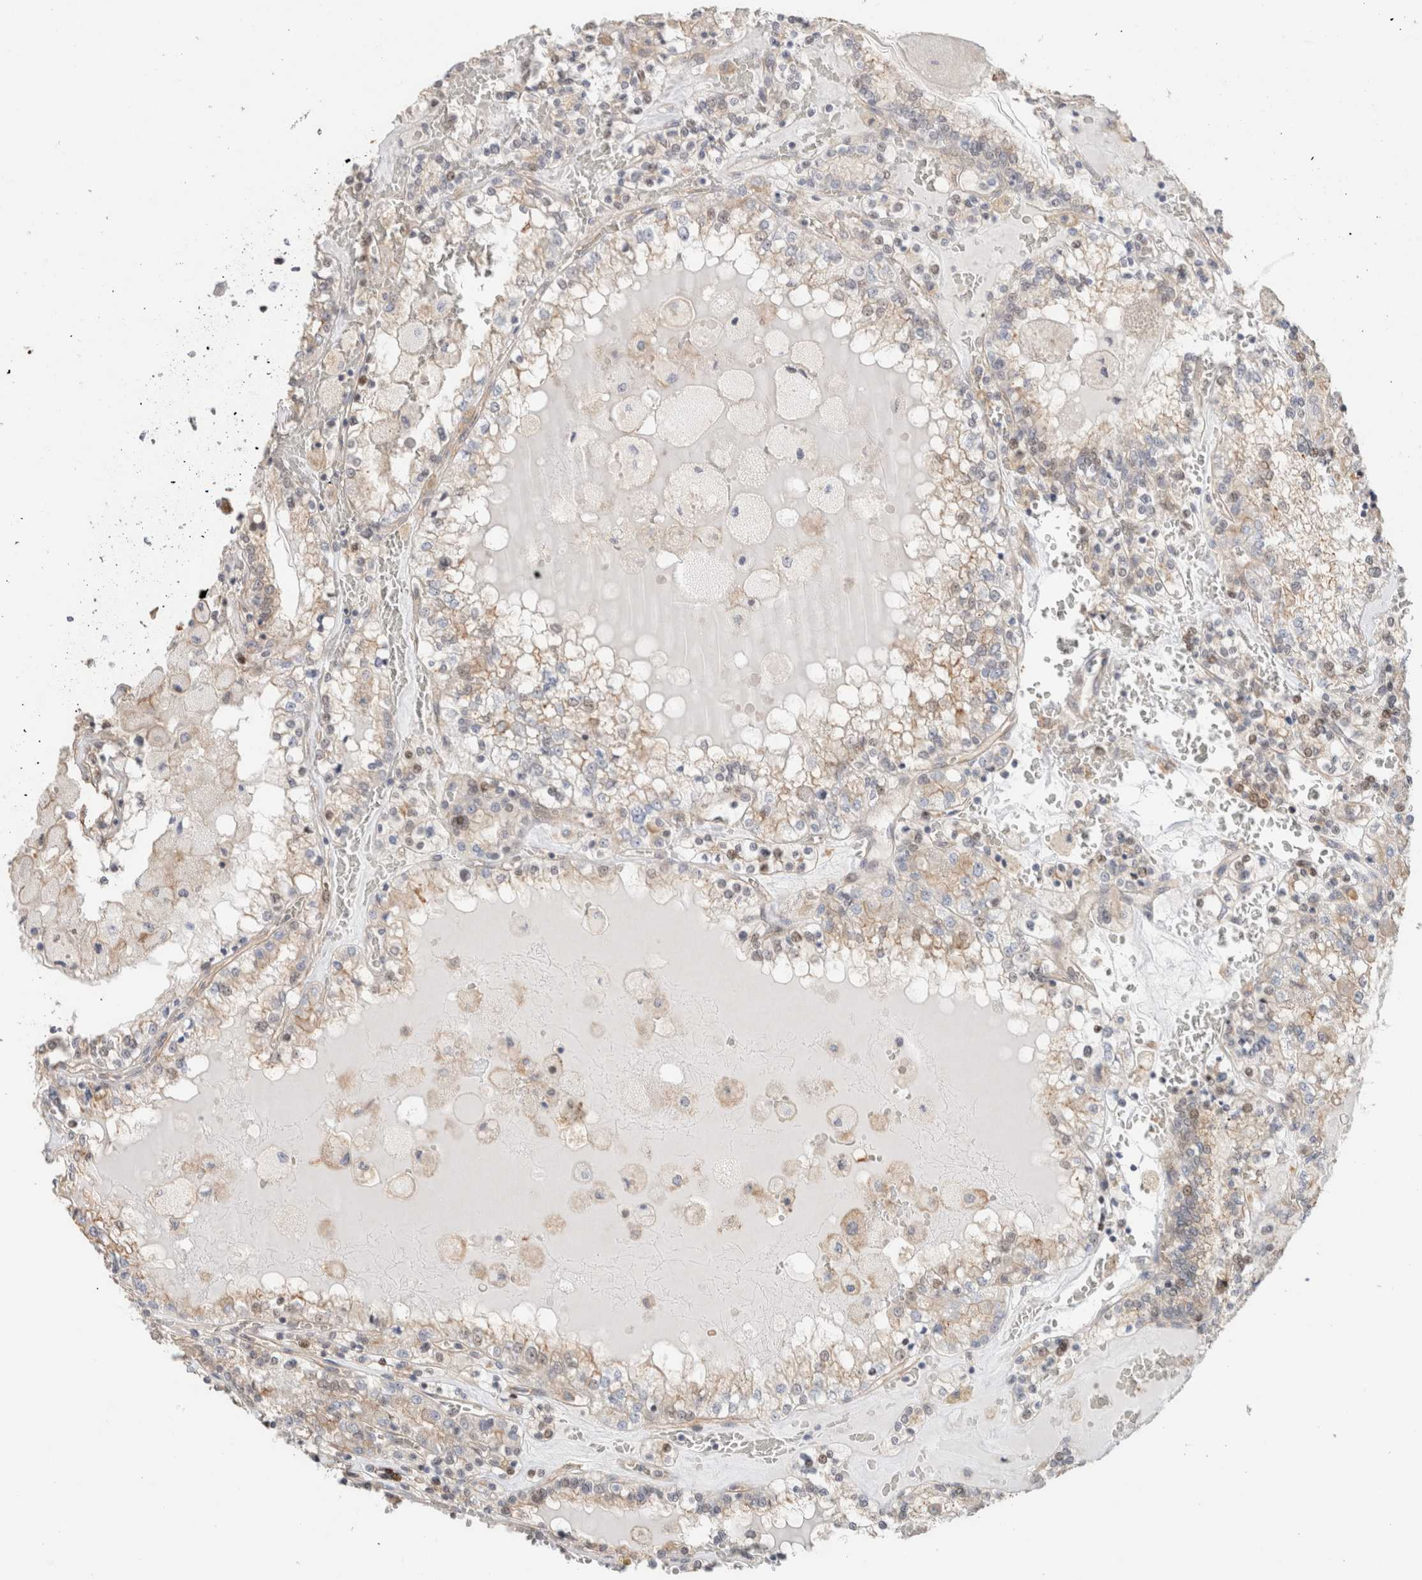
{"staining": {"intensity": "weak", "quantity": "25%-75%", "location": "cytoplasmic/membranous,nuclear"}, "tissue": "renal cancer", "cell_type": "Tumor cells", "image_type": "cancer", "snomed": [{"axis": "morphology", "description": "Adenocarcinoma, NOS"}, {"axis": "topography", "description": "Kidney"}], "caption": "A brown stain shows weak cytoplasmic/membranous and nuclear staining of a protein in renal adenocarcinoma tumor cells.", "gene": "ID3", "patient": {"sex": "female", "age": 56}}